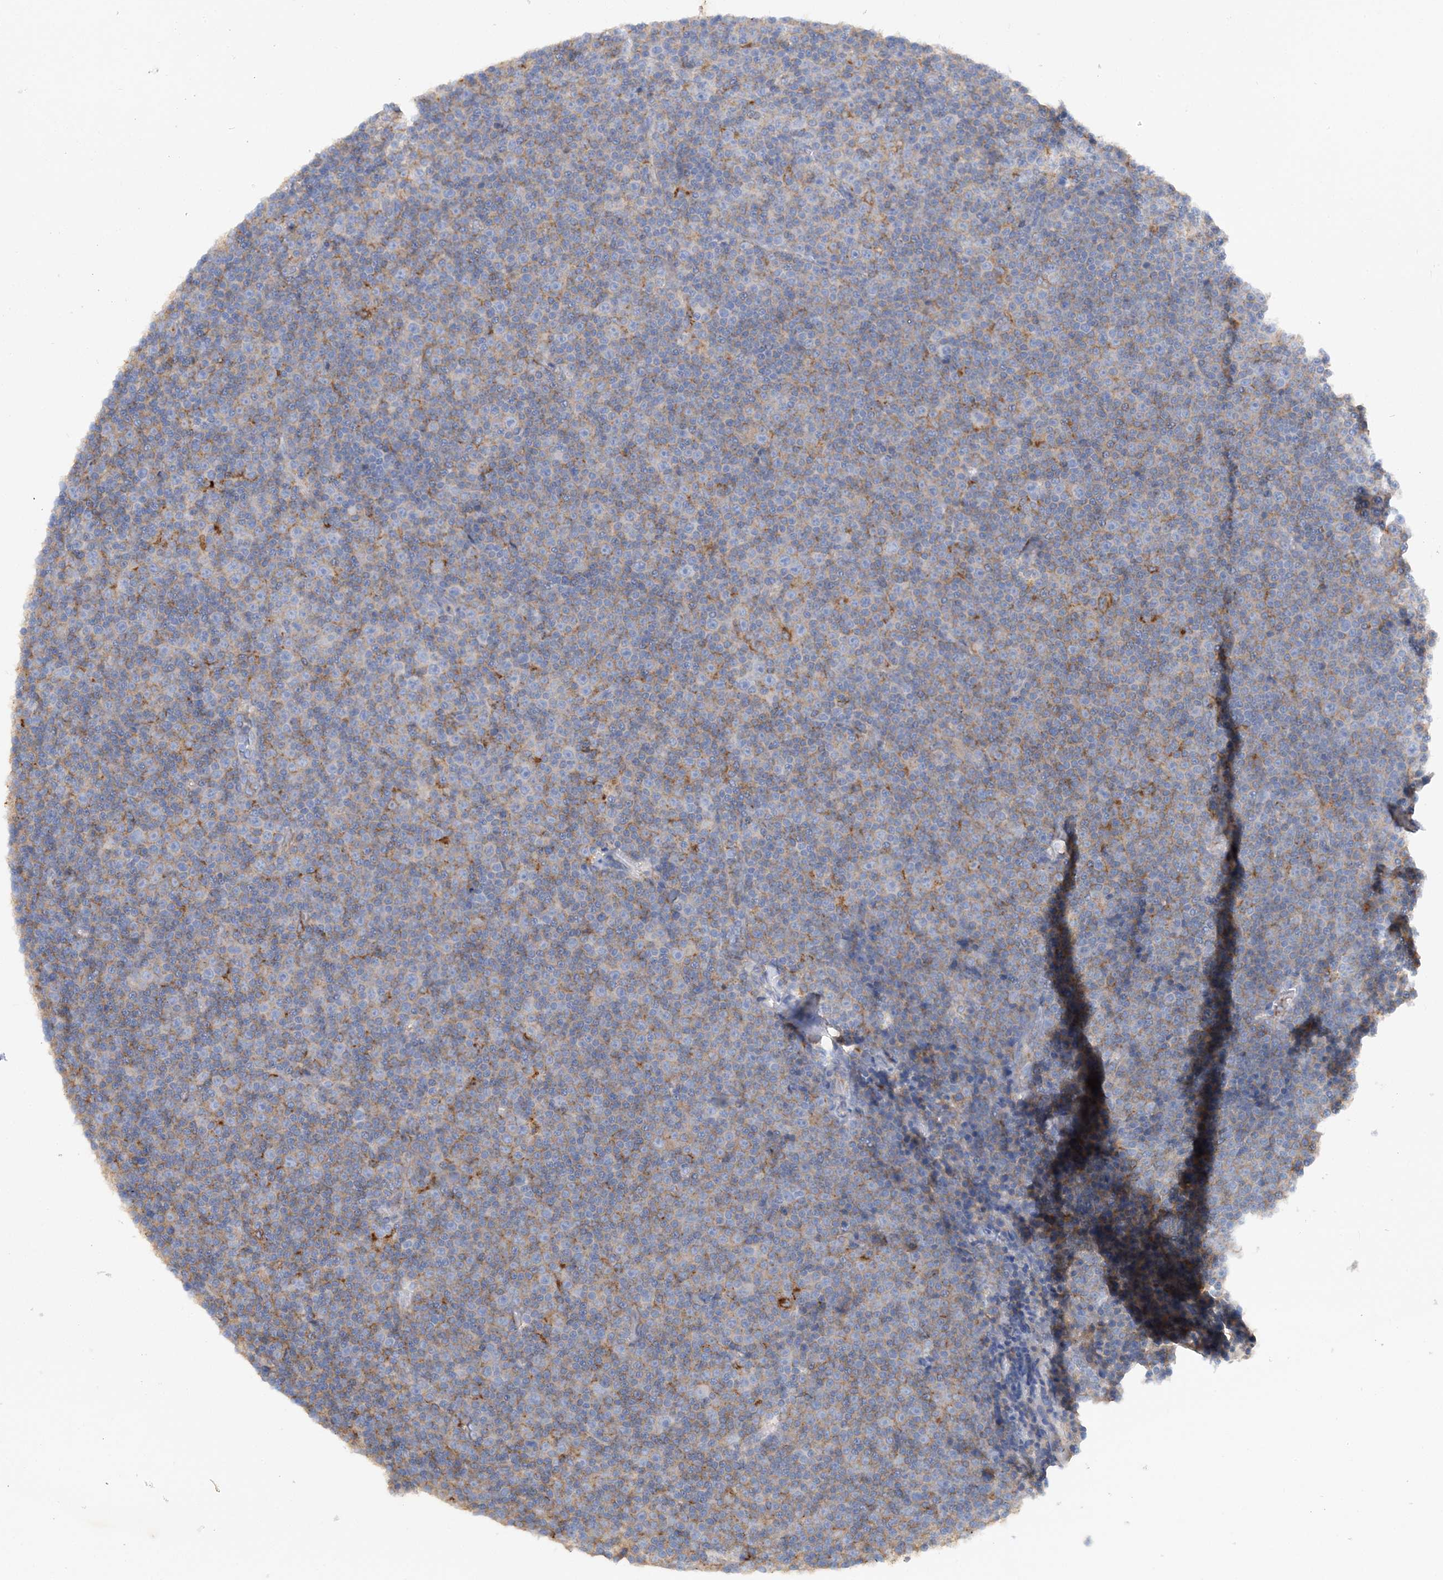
{"staining": {"intensity": "moderate", "quantity": "<25%", "location": "cytoplasmic/membranous"}, "tissue": "lymphoma", "cell_type": "Tumor cells", "image_type": "cancer", "snomed": [{"axis": "morphology", "description": "Malignant lymphoma, non-Hodgkin's type, Low grade"}, {"axis": "topography", "description": "Lymph node"}], "caption": "A high-resolution image shows IHC staining of malignant lymphoma, non-Hodgkin's type (low-grade), which shows moderate cytoplasmic/membranous positivity in about <25% of tumor cells.", "gene": "GRINA", "patient": {"sex": "female", "age": 67}}